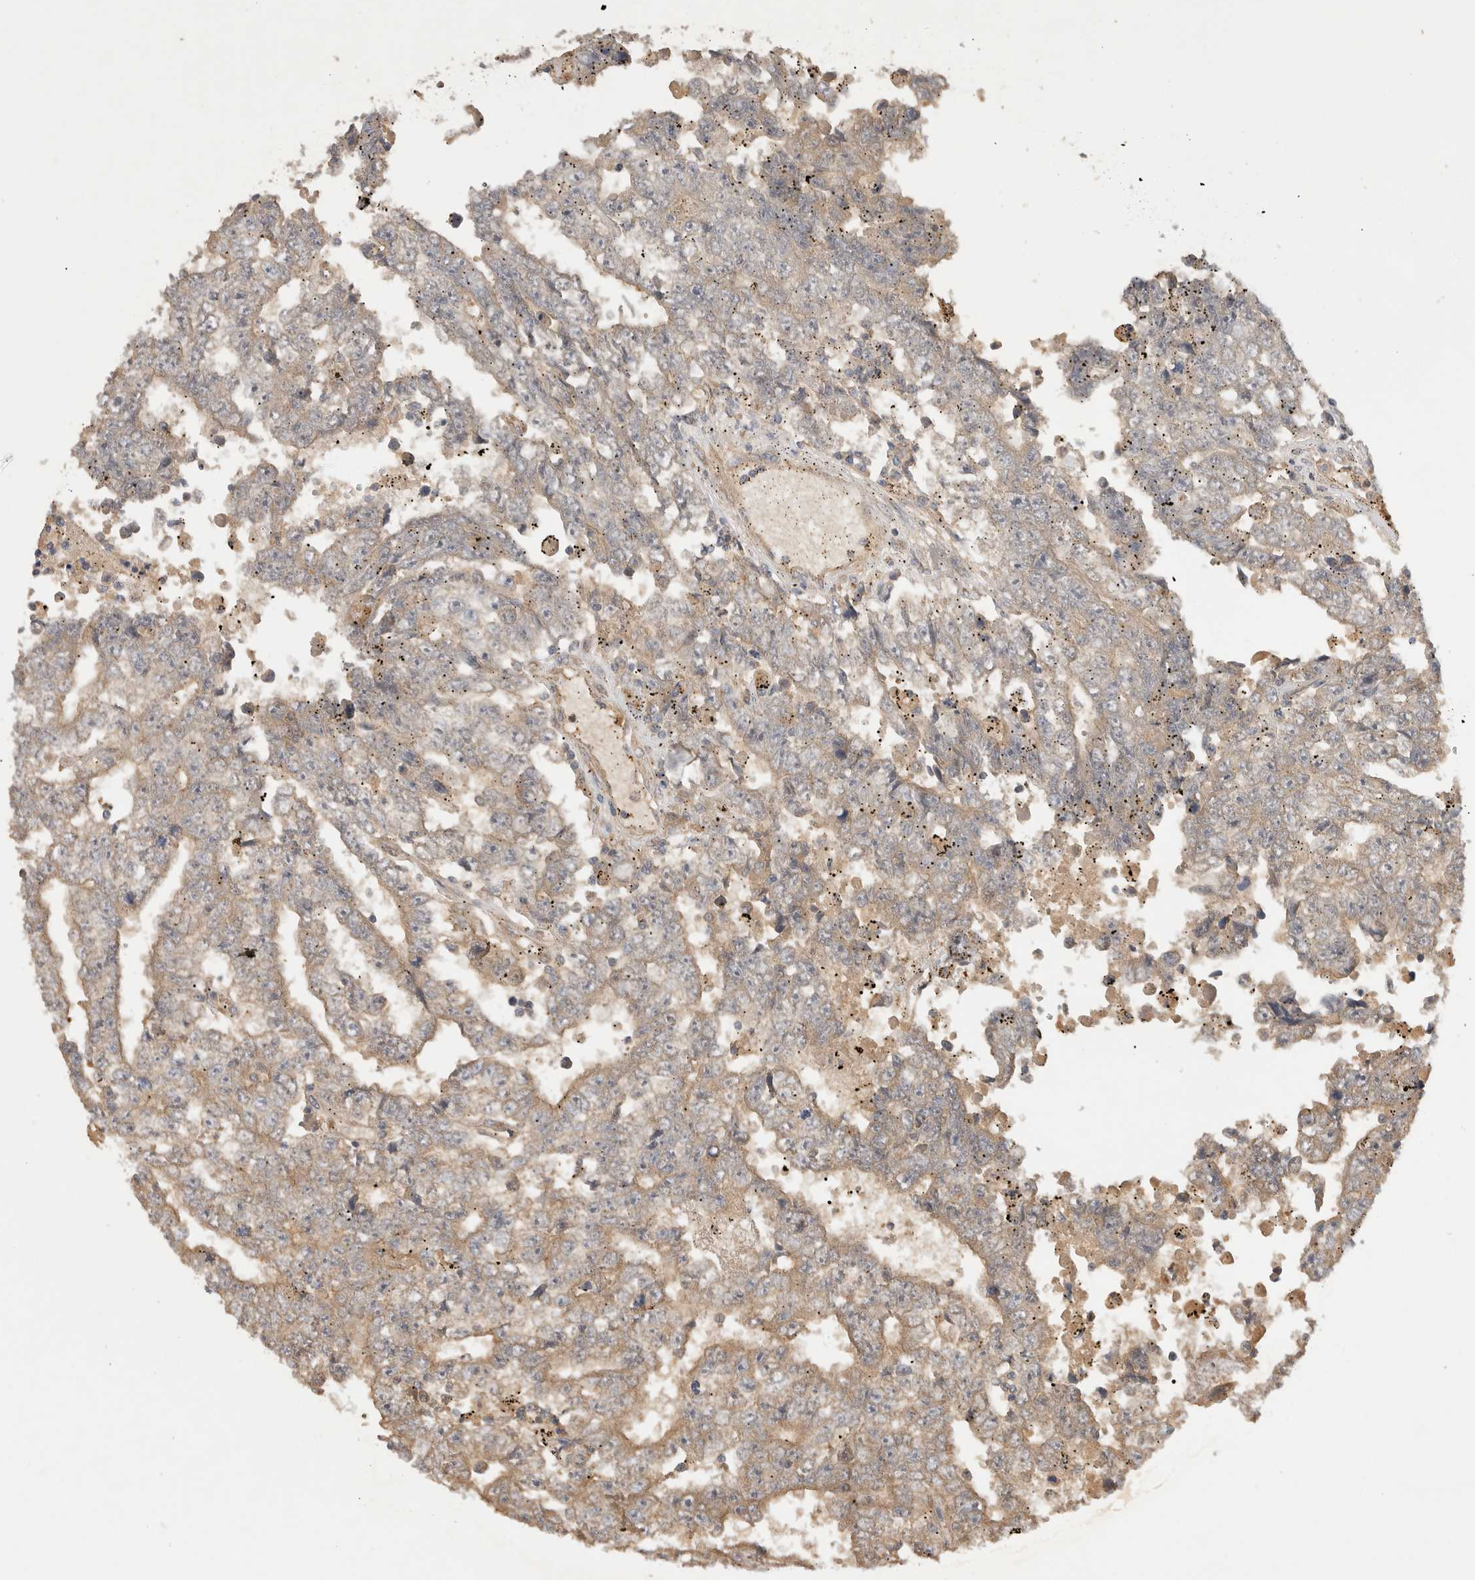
{"staining": {"intensity": "moderate", "quantity": "25%-75%", "location": "cytoplasmic/membranous"}, "tissue": "testis cancer", "cell_type": "Tumor cells", "image_type": "cancer", "snomed": [{"axis": "morphology", "description": "Carcinoma, Embryonal, NOS"}, {"axis": "topography", "description": "Testis"}], "caption": "Protein analysis of testis cancer tissue exhibits moderate cytoplasmic/membranous expression in about 25%-75% of tumor cells.", "gene": "SGK3", "patient": {"sex": "male", "age": 25}}